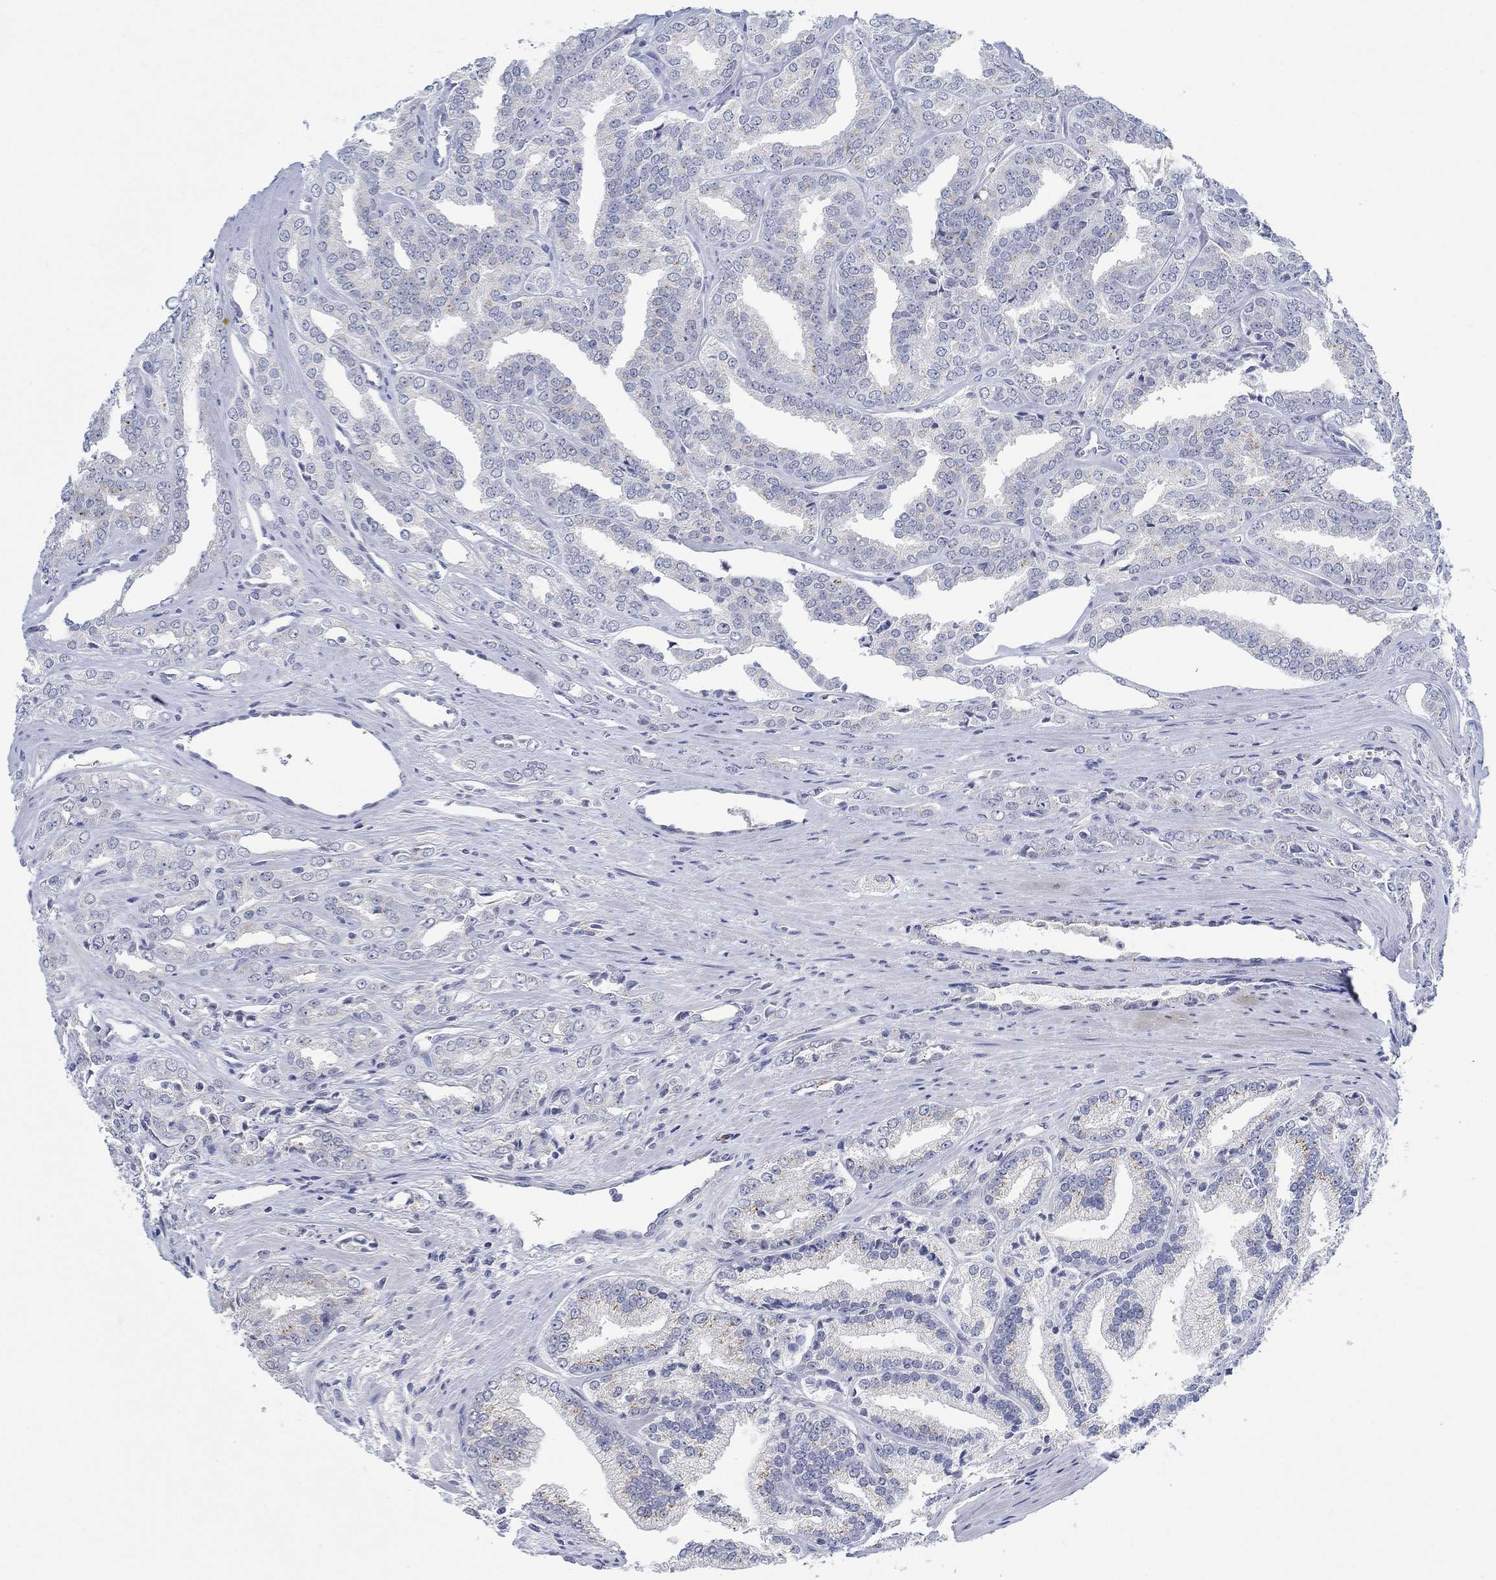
{"staining": {"intensity": "negative", "quantity": "none", "location": "none"}, "tissue": "prostate cancer", "cell_type": "Tumor cells", "image_type": "cancer", "snomed": [{"axis": "morphology", "description": "Adenocarcinoma, NOS"}, {"axis": "morphology", "description": "Adenocarcinoma, High grade"}, {"axis": "topography", "description": "Prostate"}], "caption": "Immunohistochemistry (IHC) of prostate cancer (high-grade adenocarcinoma) reveals no positivity in tumor cells.", "gene": "TEKT4", "patient": {"sex": "male", "age": 70}}